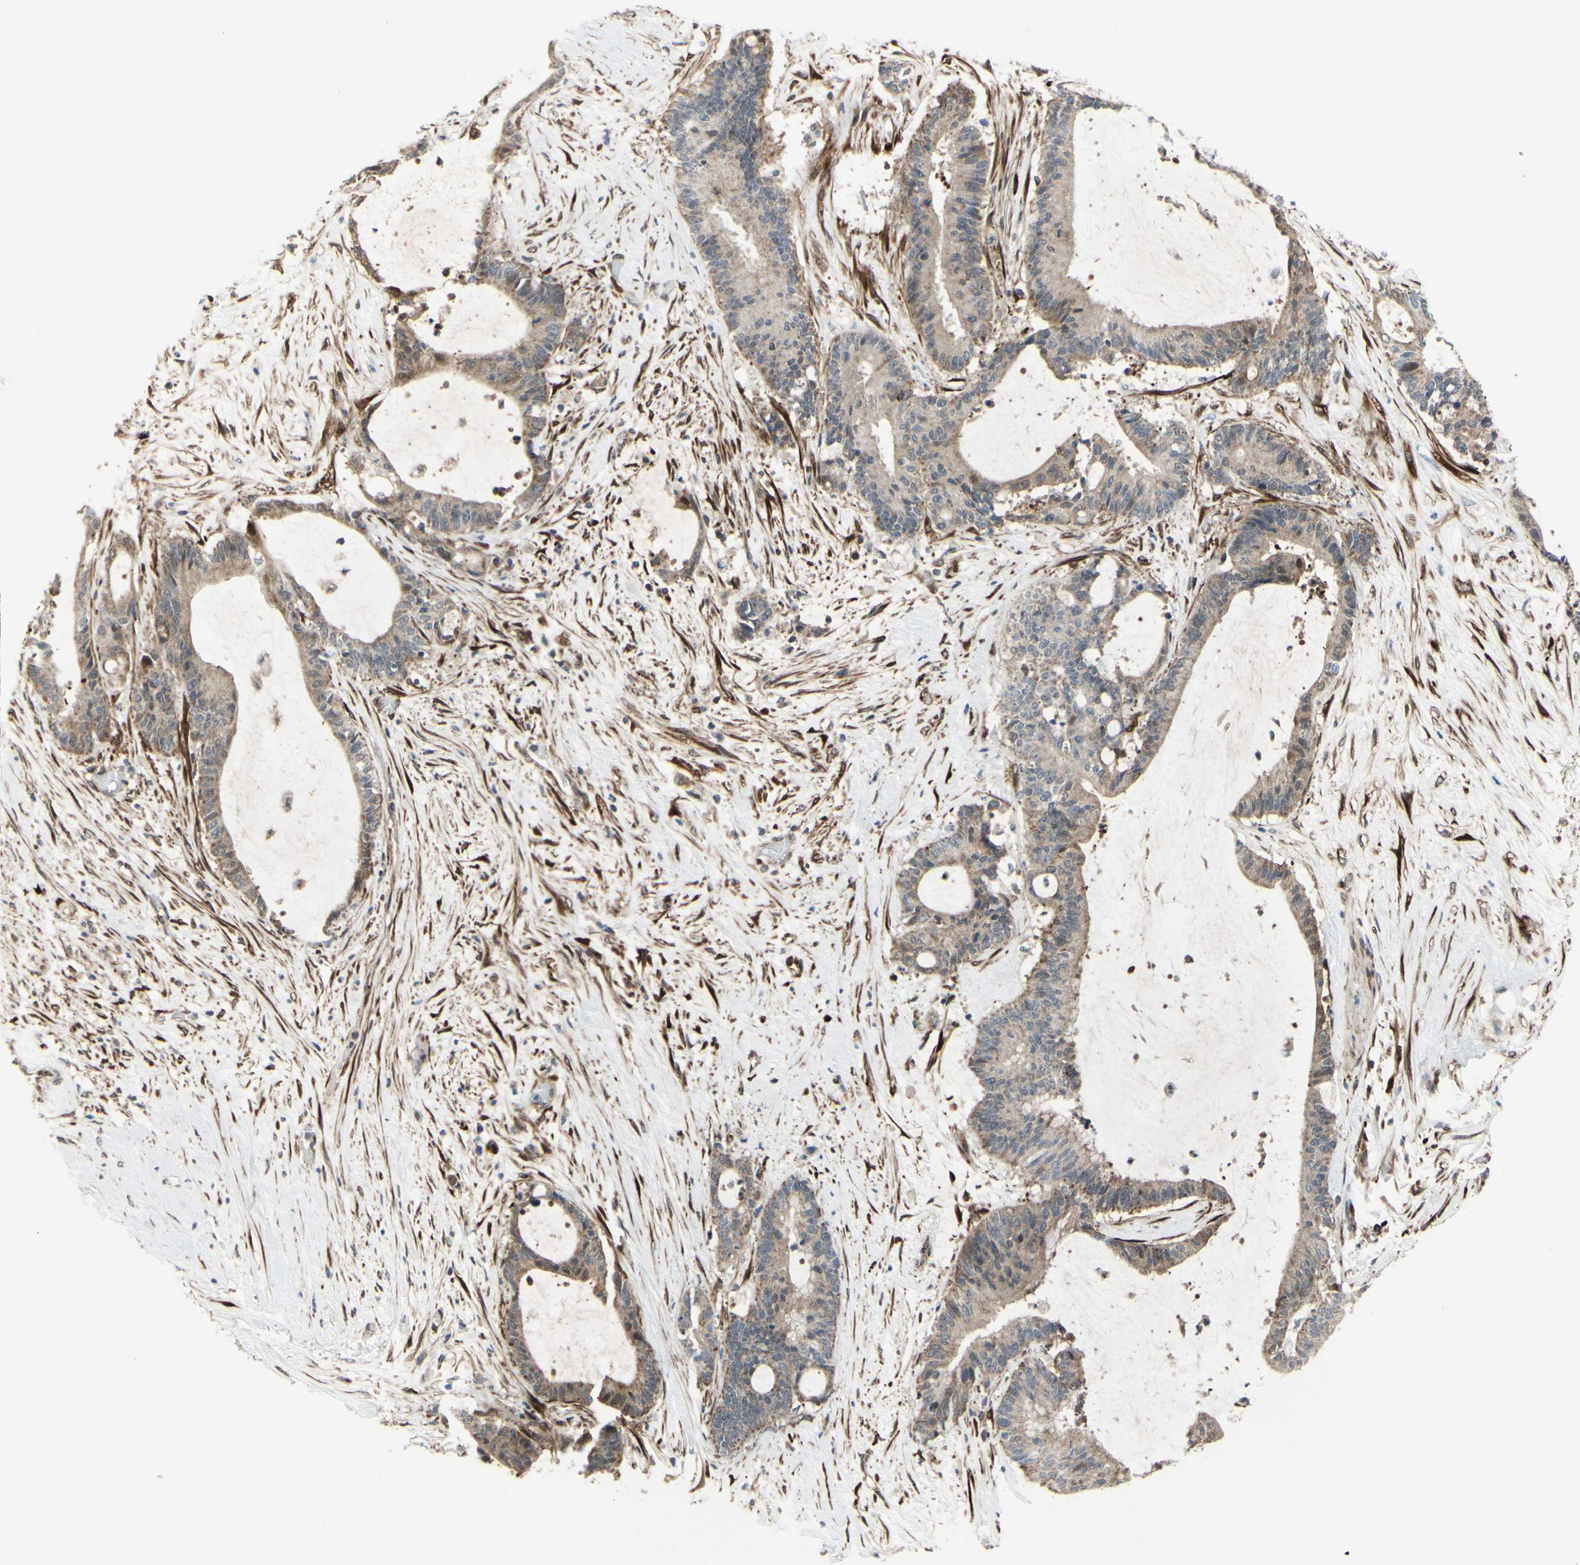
{"staining": {"intensity": "weak", "quantity": ">75%", "location": "cytoplasmic/membranous"}, "tissue": "liver cancer", "cell_type": "Tumor cells", "image_type": "cancer", "snomed": [{"axis": "morphology", "description": "Cholangiocarcinoma"}, {"axis": "topography", "description": "Liver"}], "caption": "Immunohistochemistry (IHC) (DAB) staining of human liver cancer (cholangiocarcinoma) shows weak cytoplasmic/membranous protein staining in about >75% of tumor cells. (DAB (3,3'-diaminobenzidine) IHC with brightfield microscopy, high magnification).", "gene": "PRAF2", "patient": {"sex": "female", "age": 73}}